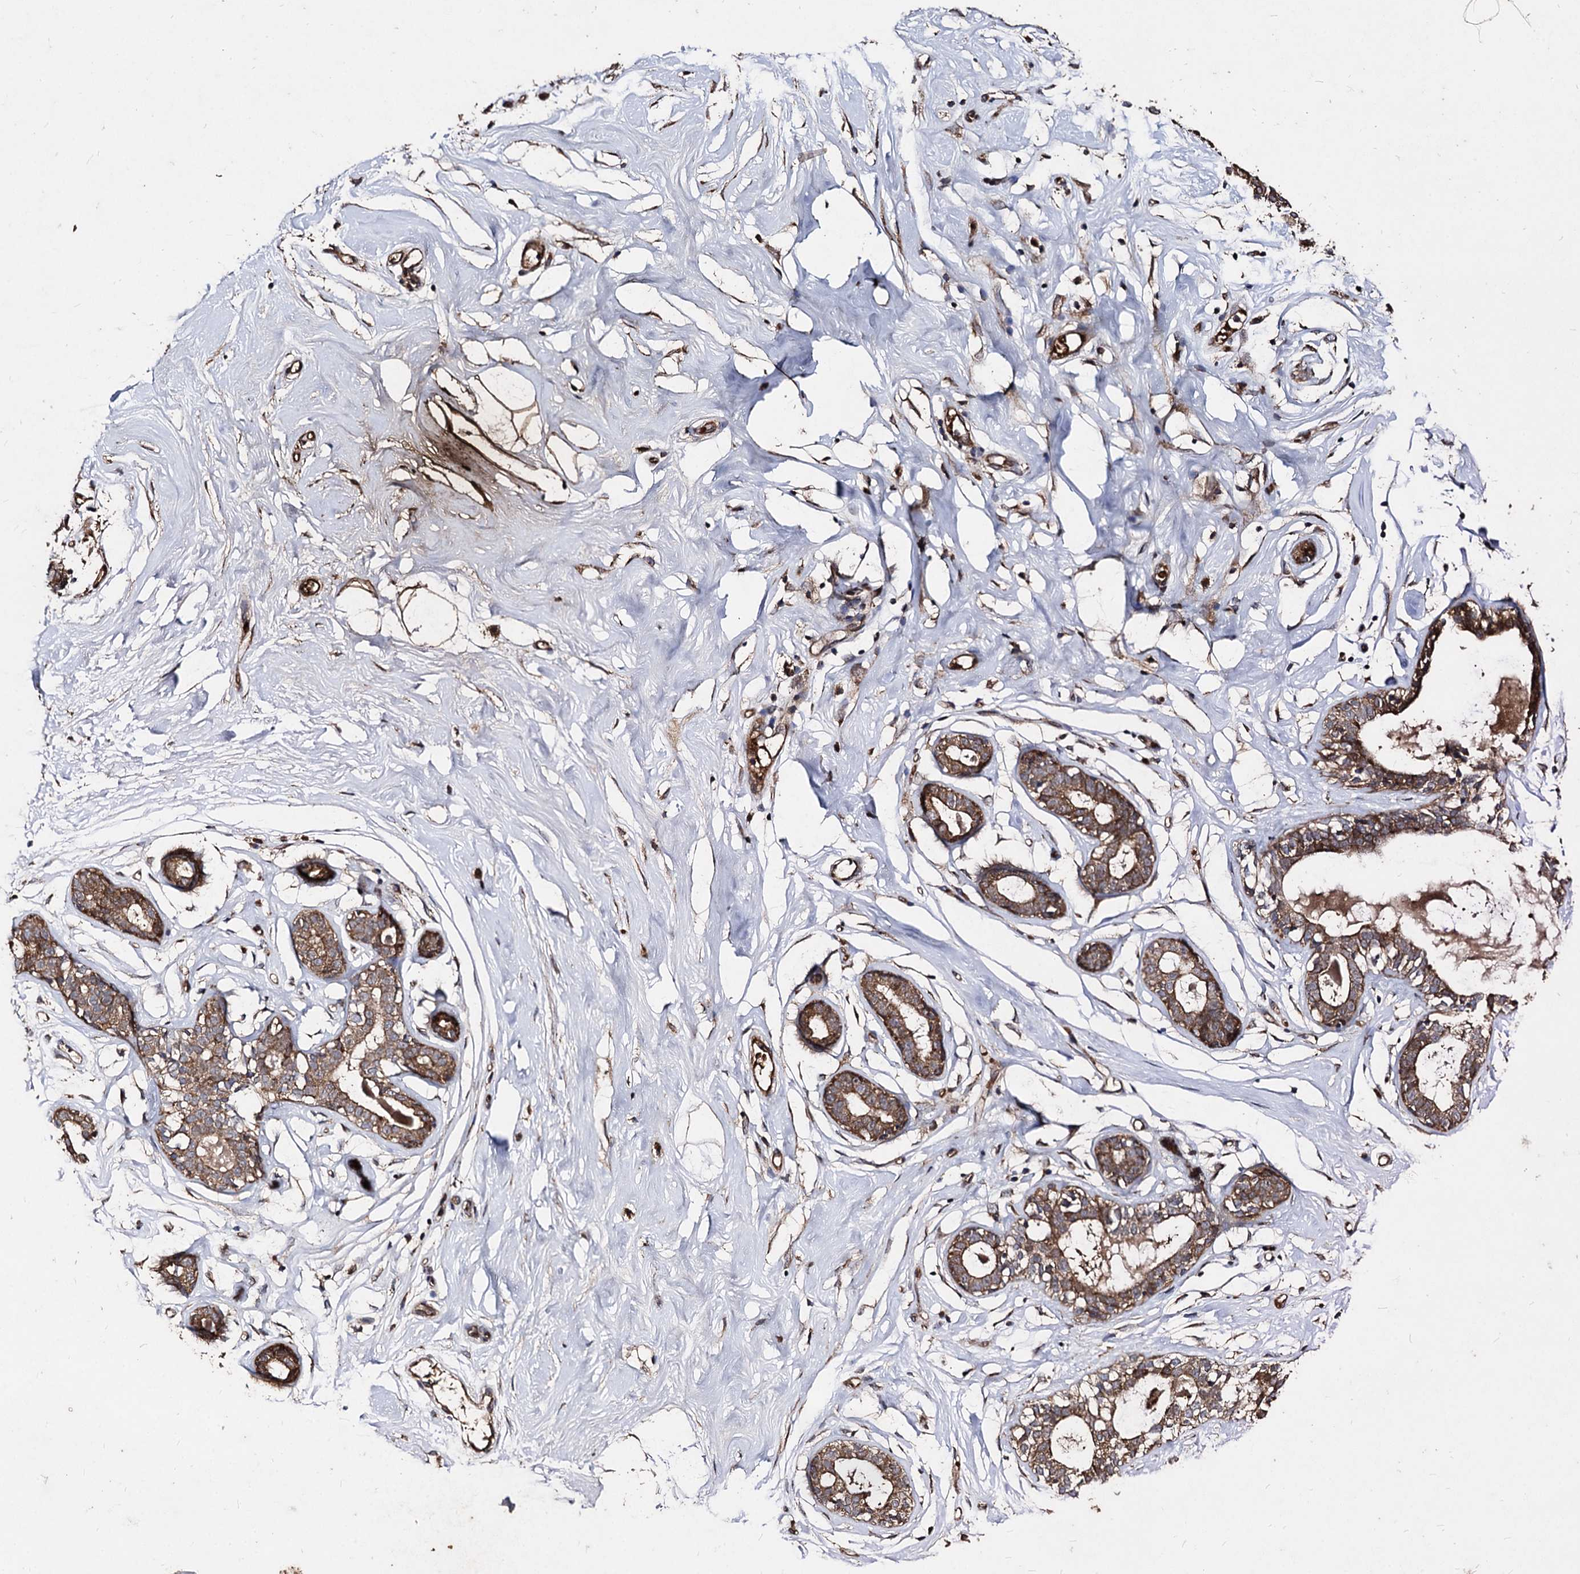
{"staining": {"intensity": "moderate", "quantity": ">75%", "location": "cytoplasmic/membranous"}, "tissue": "breast", "cell_type": "Adipocytes", "image_type": "normal", "snomed": [{"axis": "morphology", "description": "Normal tissue, NOS"}, {"axis": "morphology", "description": "Adenoma, NOS"}, {"axis": "topography", "description": "Breast"}], "caption": "A brown stain shows moderate cytoplasmic/membranous expression of a protein in adipocytes of unremarkable breast. Using DAB (brown) and hematoxylin (blue) stains, captured at high magnification using brightfield microscopy.", "gene": "BCL2L2", "patient": {"sex": "female", "age": 23}}